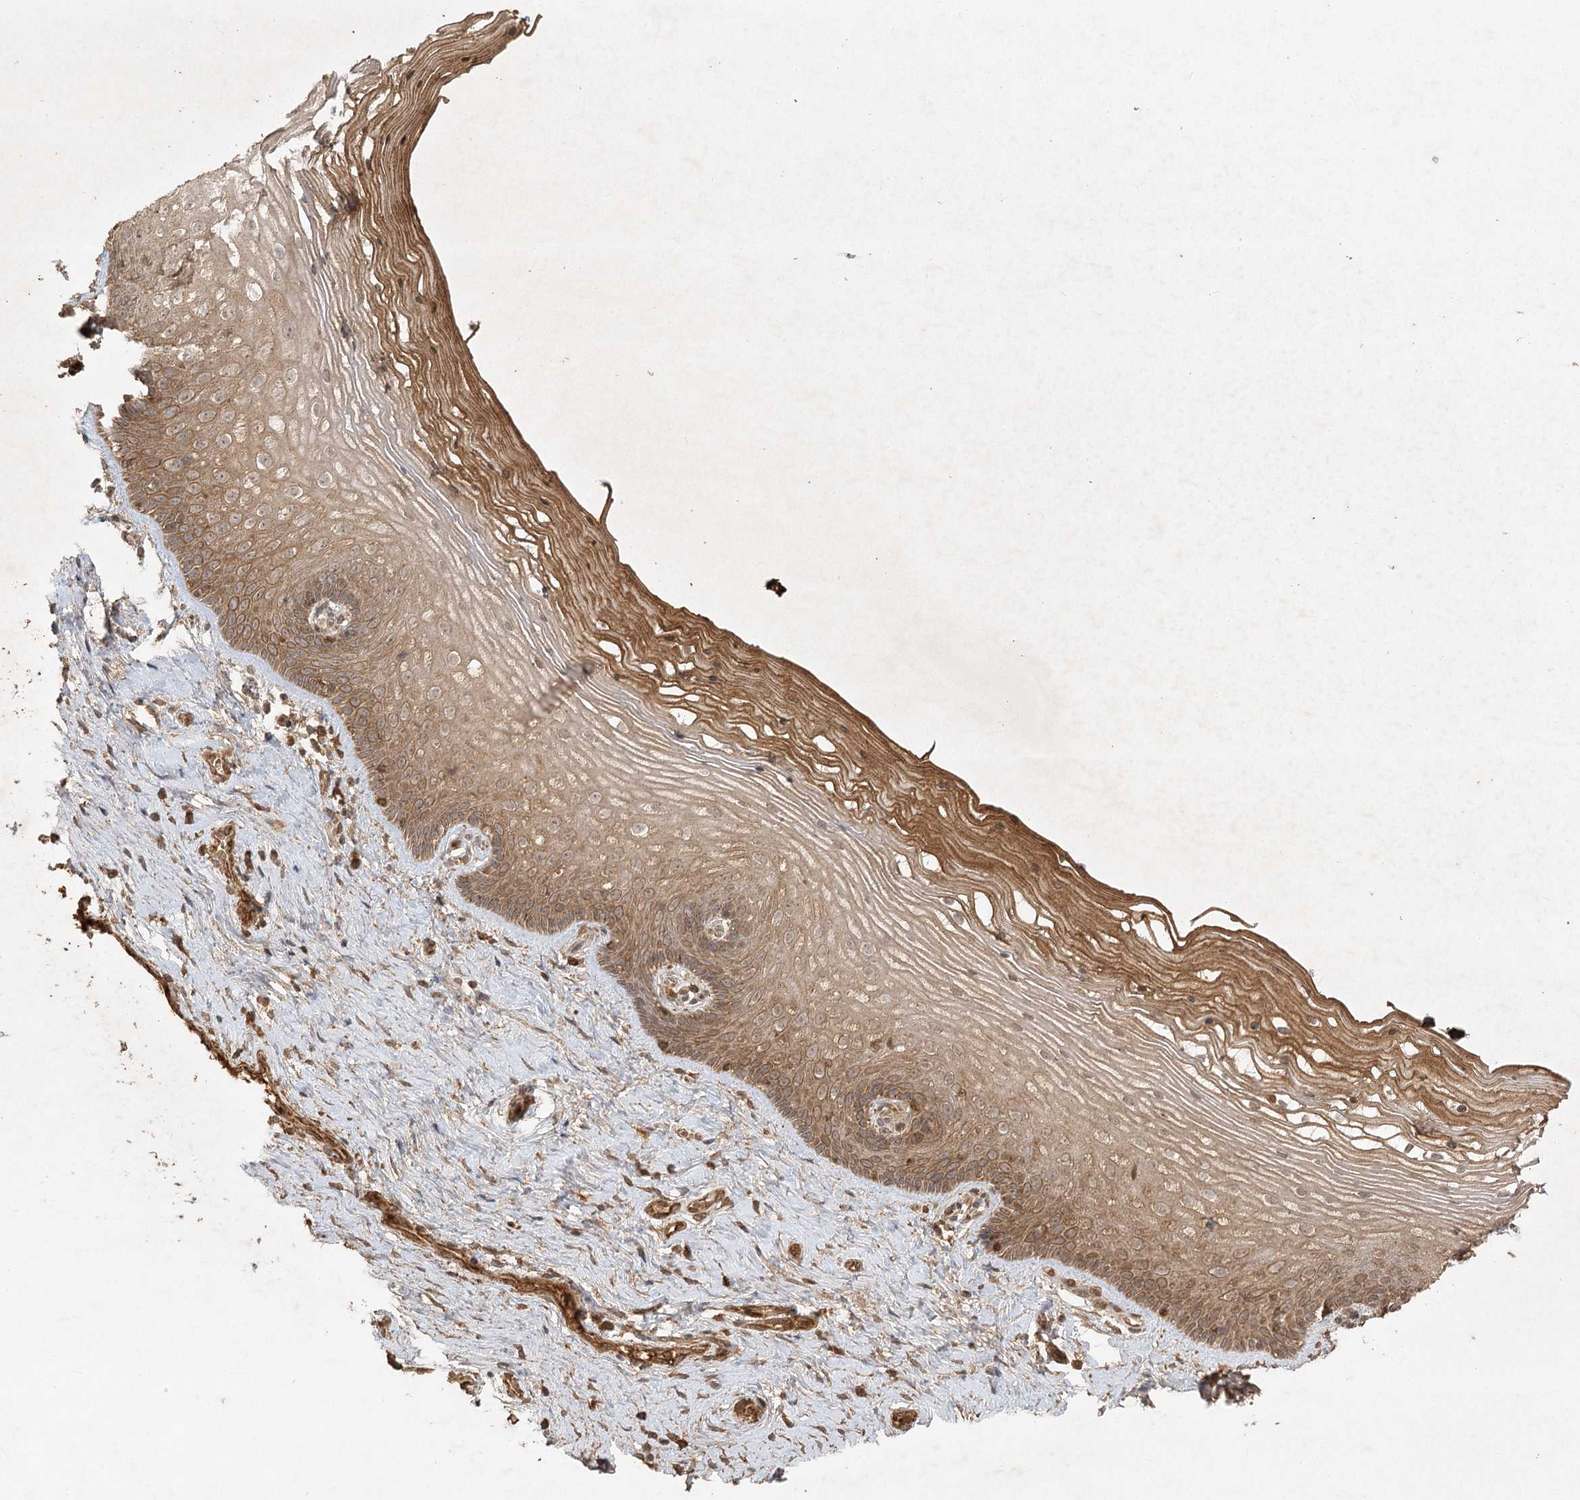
{"staining": {"intensity": "moderate", "quantity": ">75%", "location": "cytoplasmic/membranous"}, "tissue": "vagina", "cell_type": "Squamous epithelial cells", "image_type": "normal", "snomed": [{"axis": "morphology", "description": "Normal tissue, NOS"}, {"axis": "topography", "description": "Vagina"}], "caption": "Protein staining demonstrates moderate cytoplasmic/membranous positivity in approximately >75% of squamous epithelial cells in normal vagina. The staining was performed using DAB (3,3'-diaminobenzidine) to visualize the protein expression in brown, while the nuclei were stained in blue with hematoxylin (Magnification: 20x).", "gene": "ARL13A", "patient": {"sex": "female", "age": 46}}